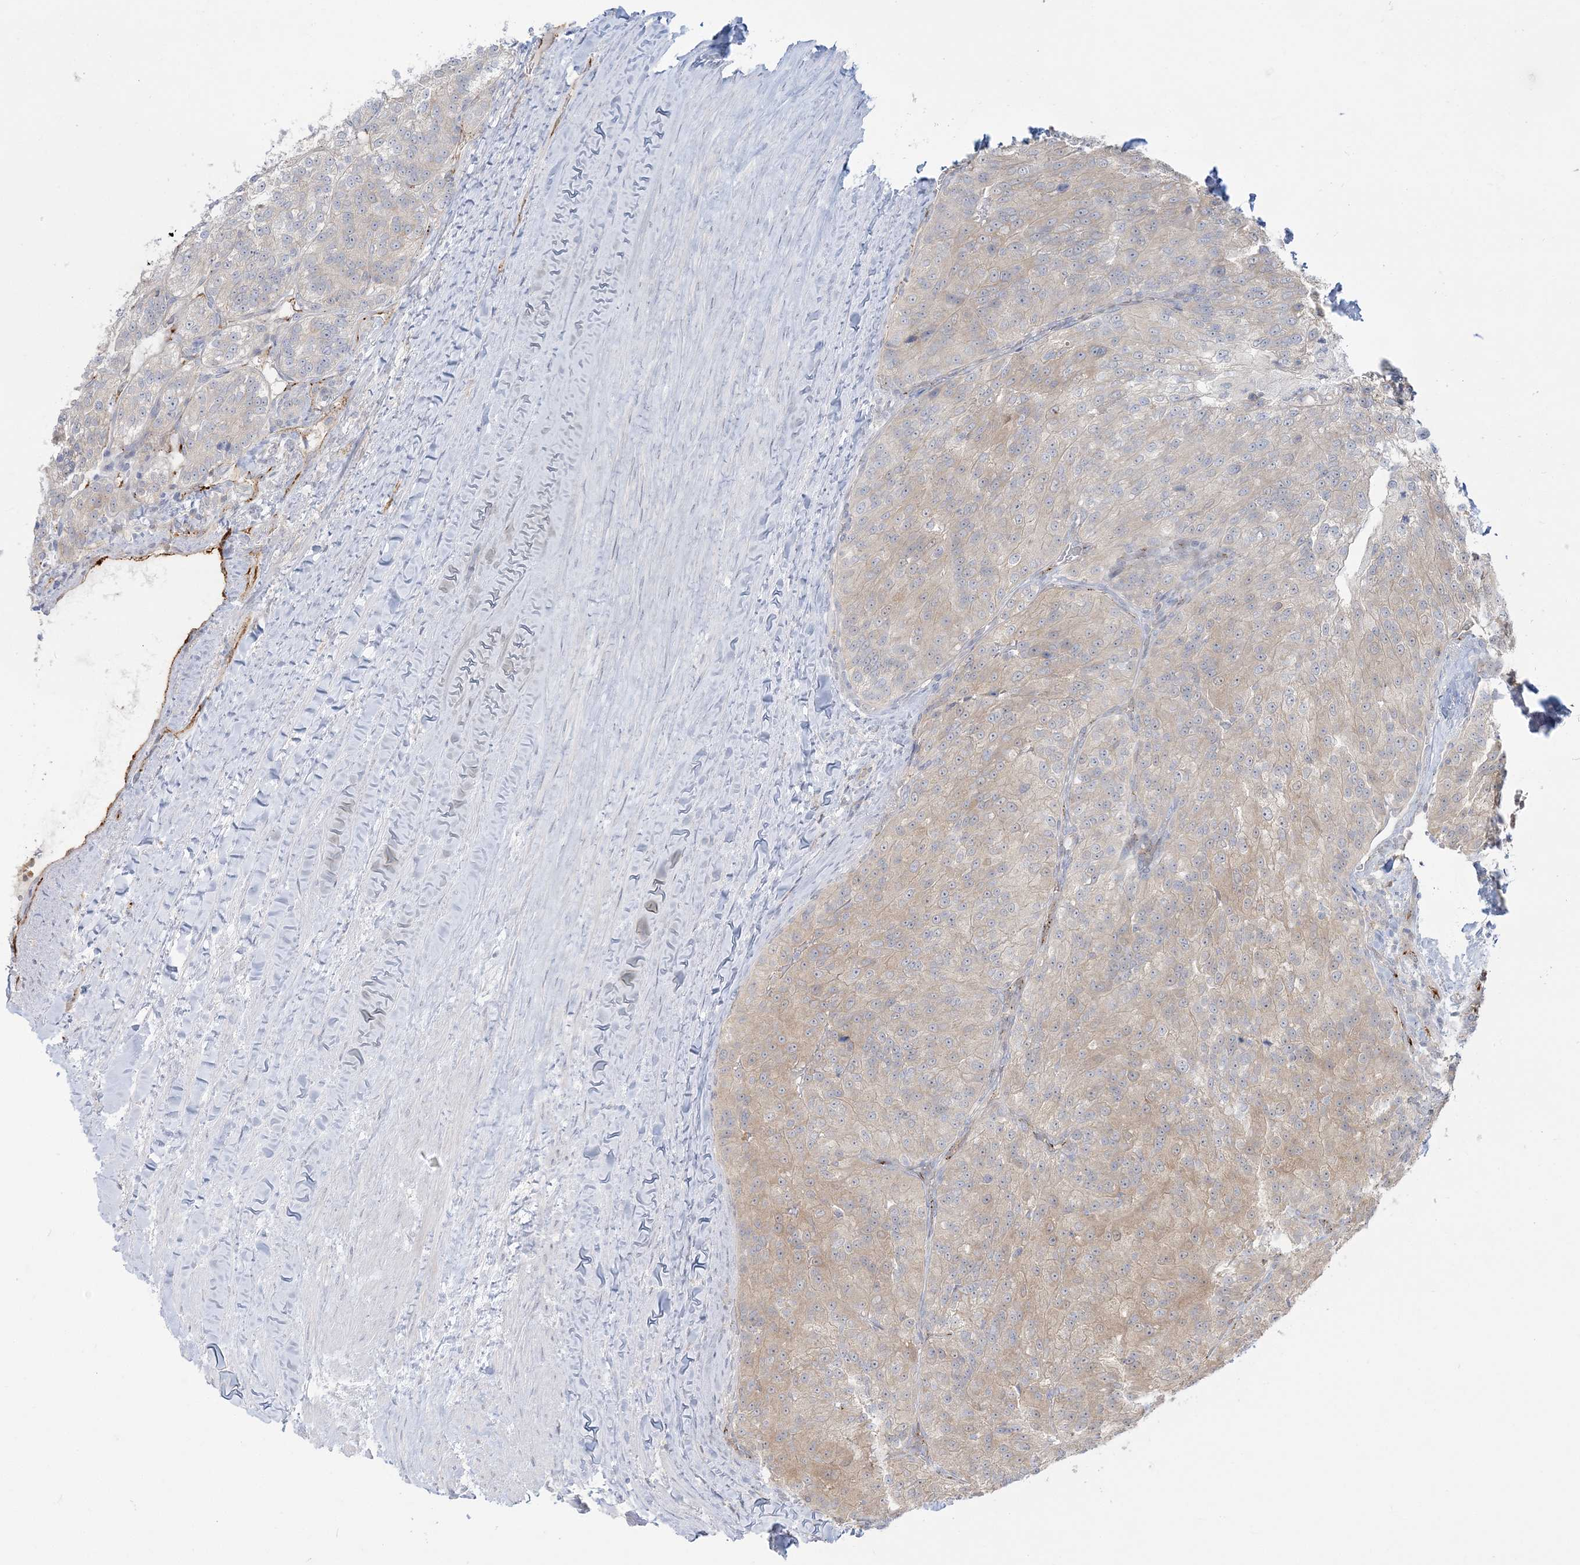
{"staining": {"intensity": "weak", "quantity": "<25%", "location": "cytoplasmic/membranous"}, "tissue": "renal cancer", "cell_type": "Tumor cells", "image_type": "cancer", "snomed": [{"axis": "morphology", "description": "Adenocarcinoma, NOS"}, {"axis": "topography", "description": "Kidney"}], "caption": "Immunohistochemical staining of human renal adenocarcinoma displays no significant positivity in tumor cells. (DAB immunohistochemistry (IHC) visualized using brightfield microscopy, high magnification).", "gene": "INPP1", "patient": {"sex": "female", "age": 63}}